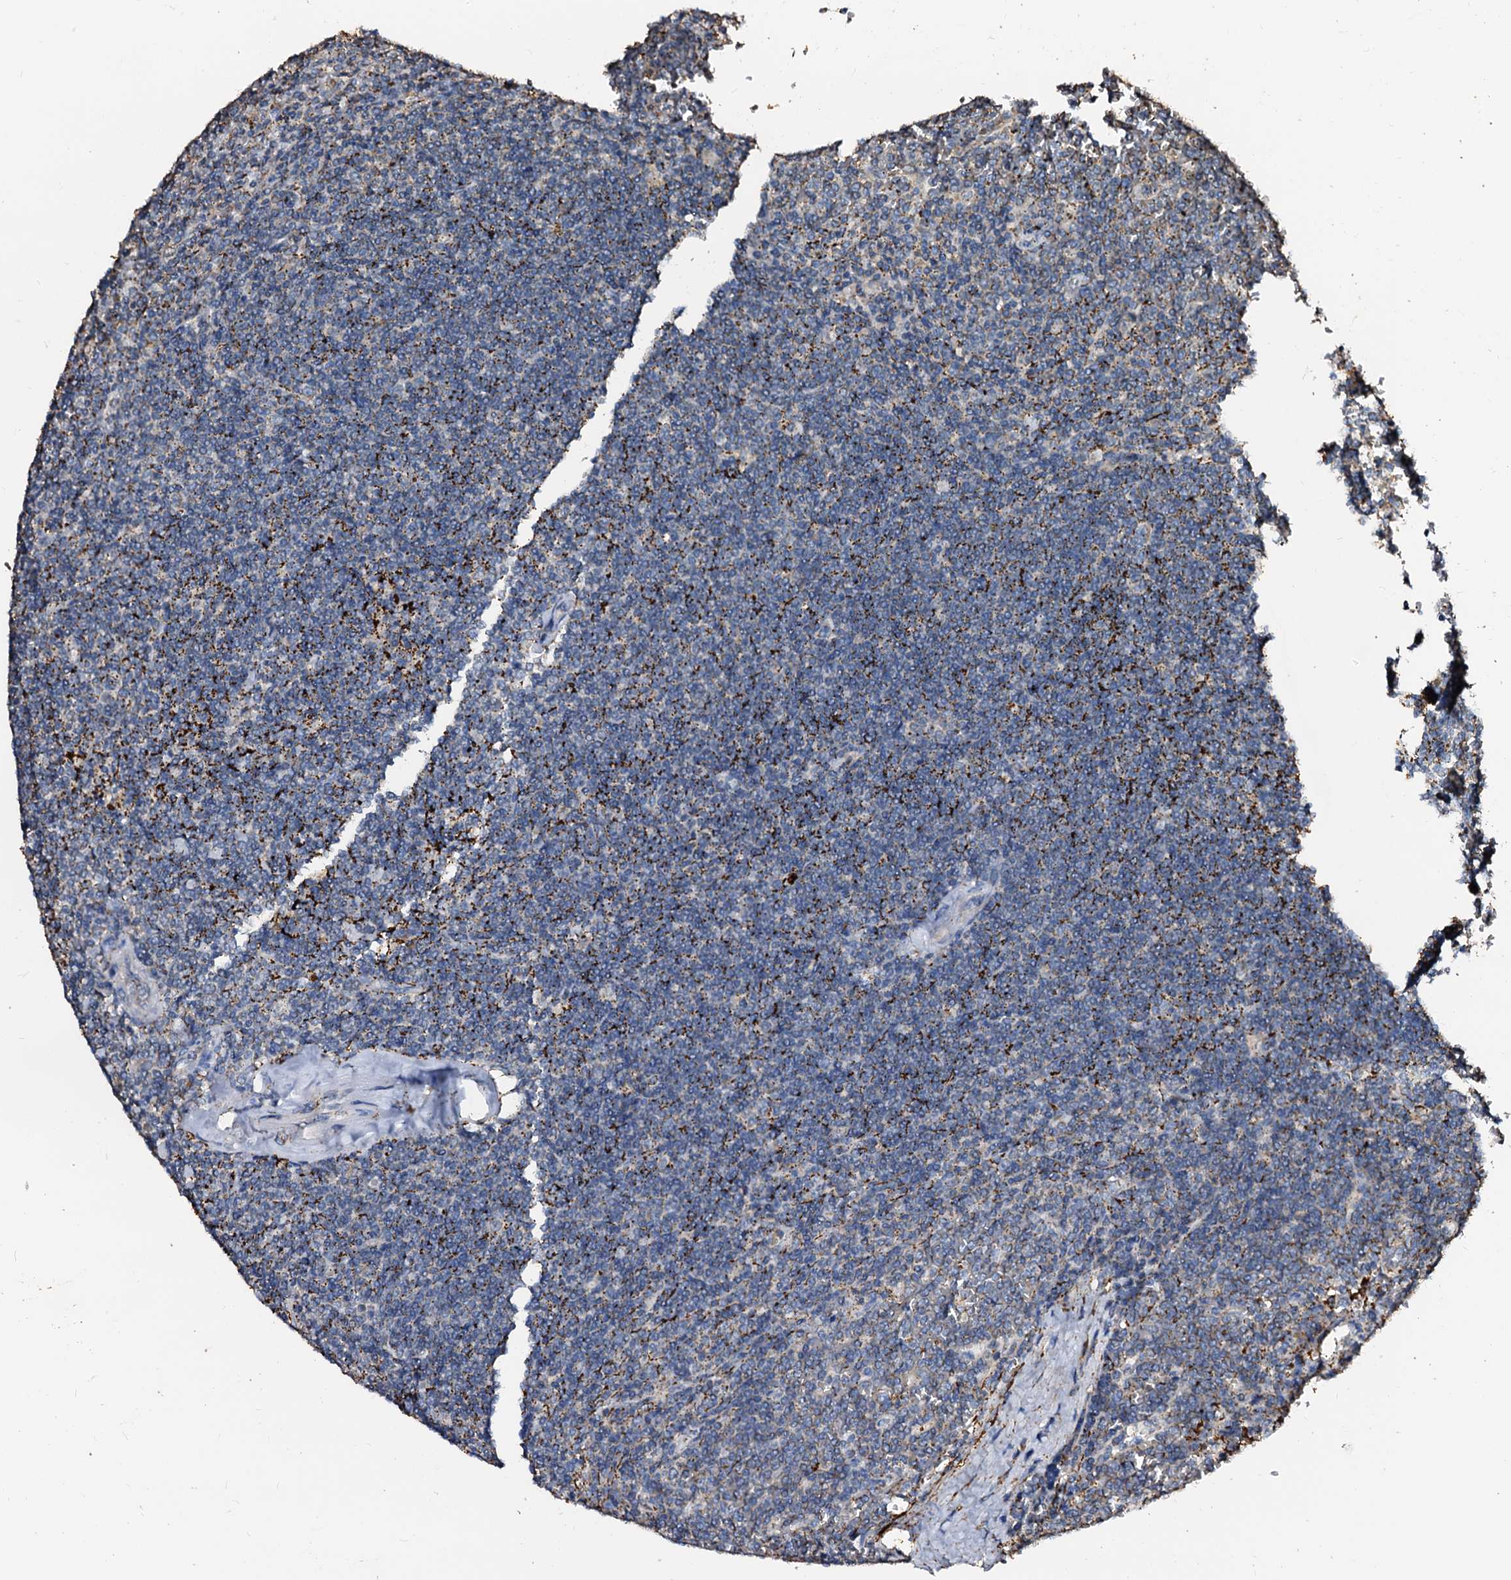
{"staining": {"intensity": "strong", "quantity": "25%-75%", "location": "cytoplasmic/membranous"}, "tissue": "lymphoma", "cell_type": "Tumor cells", "image_type": "cancer", "snomed": [{"axis": "morphology", "description": "Malignant lymphoma, non-Hodgkin's type, Low grade"}, {"axis": "topography", "description": "Spleen"}], "caption": "Protein staining of low-grade malignant lymphoma, non-Hodgkin's type tissue exhibits strong cytoplasmic/membranous expression in approximately 25%-75% of tumor cells.", "gene": "MAOB", "patient": {"sex": "female", "age": 19}}